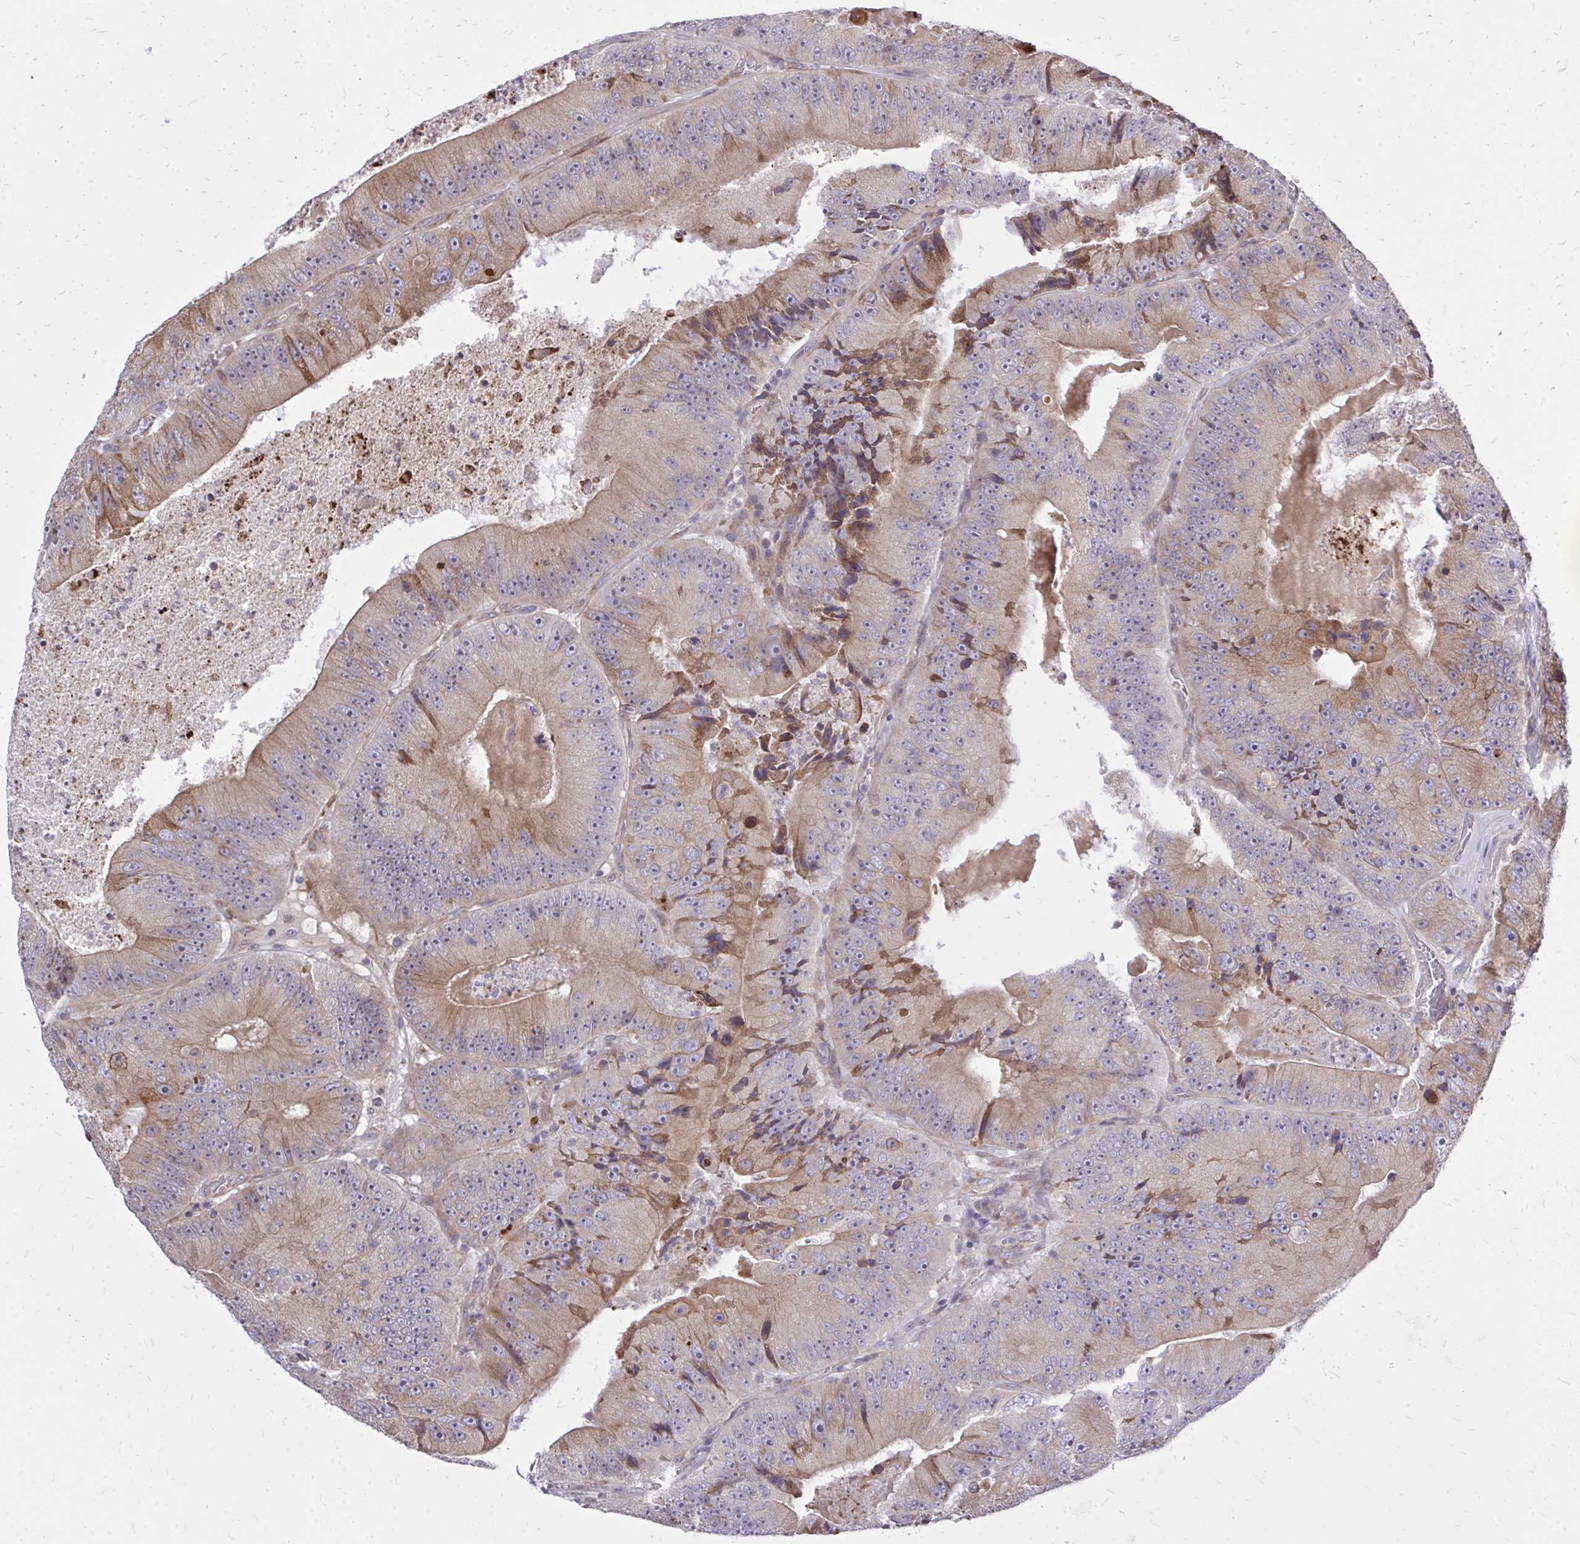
{"staining": {"intensity": "moderate", "quantity": "25%-75%", "location": "cytoplasmic/membranous"}, "tissue": "colorectal cancer", "cell_type": "Tumor cells", "image_type": "cancer", "snomed": [{"axis": "morphology", "description": "Adenocarcinoma, NOS"}, {"axis": "topography", "description": "Colon"}], "caption": "Colorectal adenocarcinoma stained for a protein shows moderate cytoplasmic/membranous positivity in tumor cells.", "gene": "METTL9", "patient": {"sex": "female", "age": 86}}